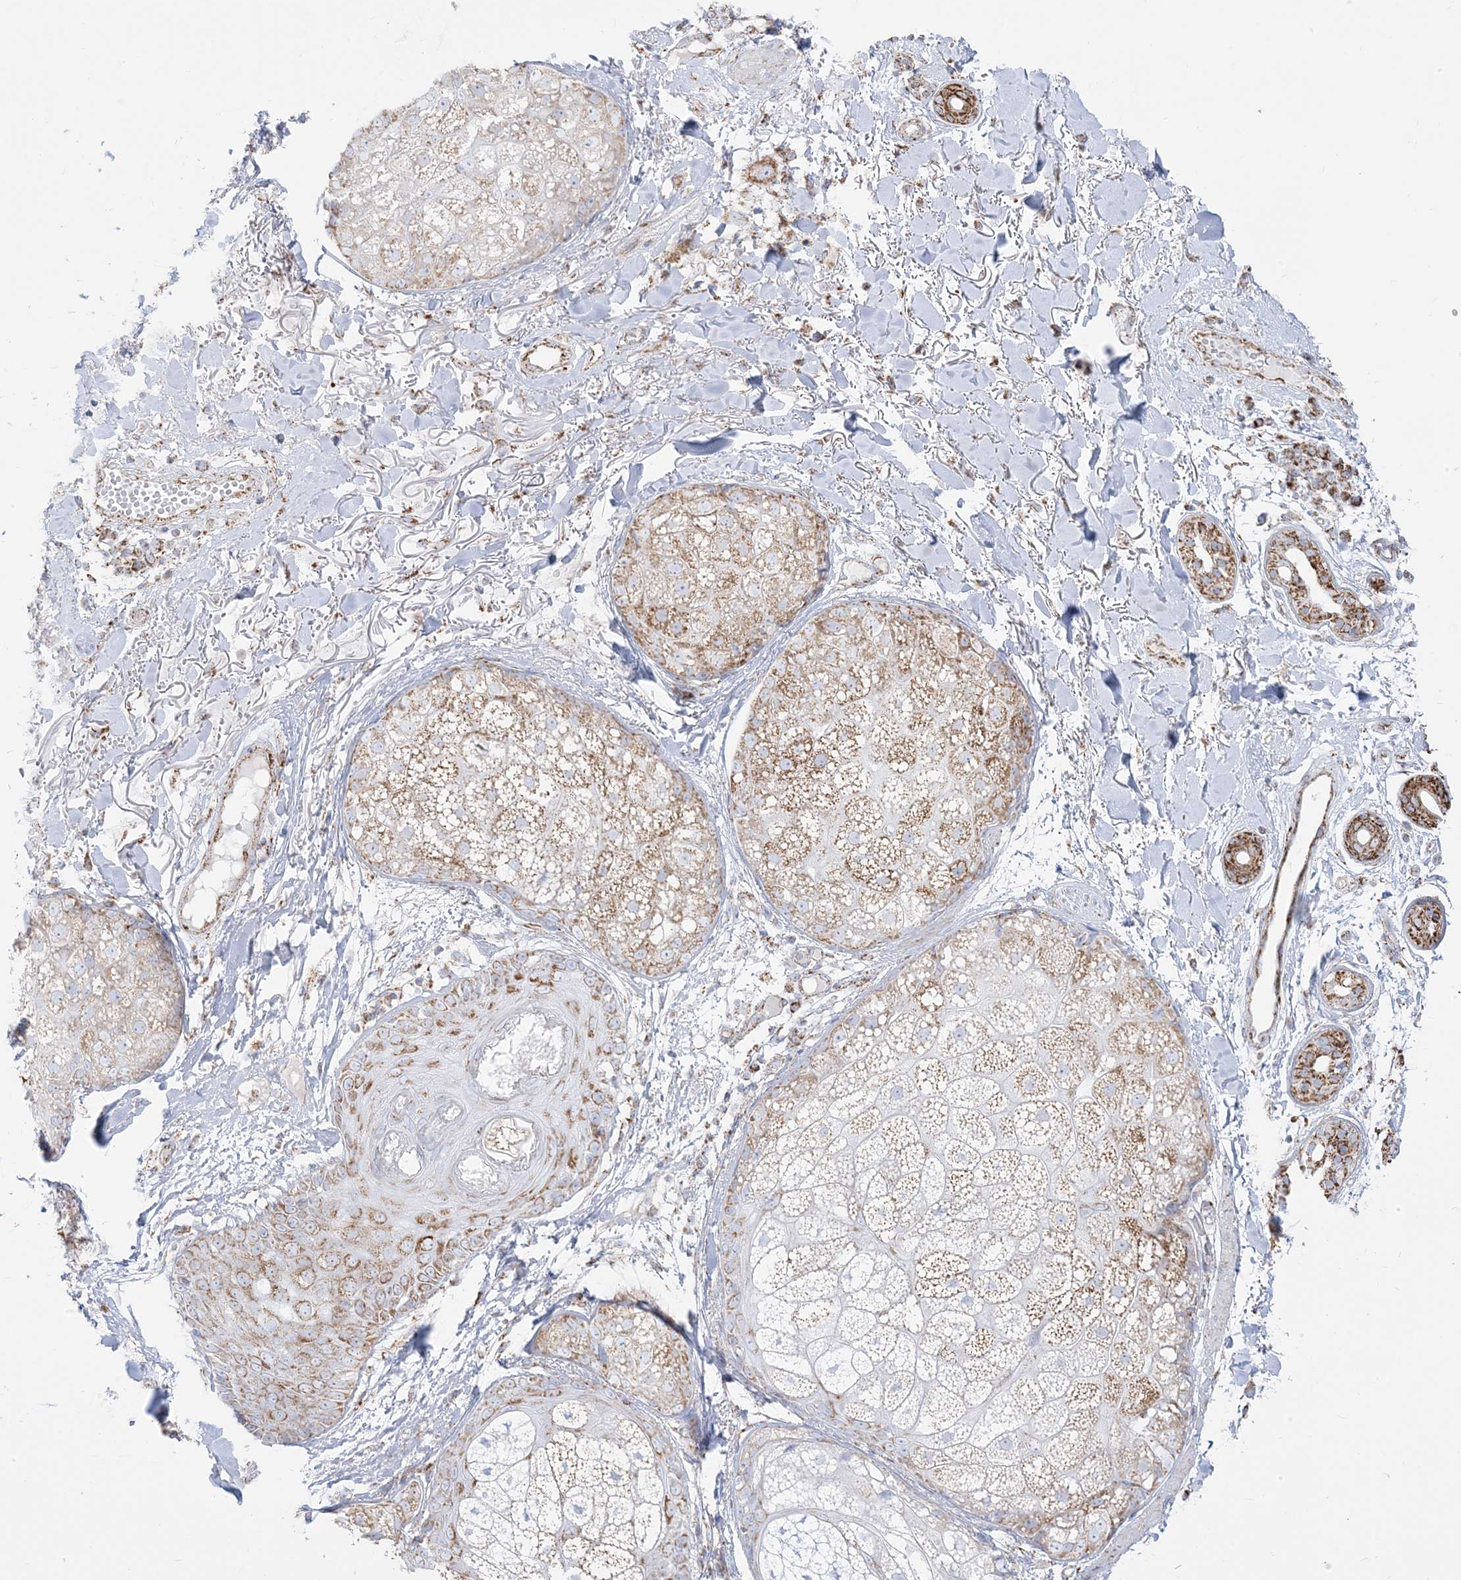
{"staining": {"intensity": "moderate", "quantity": ">75%", "location": "cytoplasmic/membranous"}, "tissue": "skin cancer", "cell_type": "Tumor cells", "image_type": "cancer", "snomed": [{"axis": "morphology", "description": "Basal cell carcinoma"}, {"axis": "topography", "description": "Skin"}], "caption": "Moderate cytoplasmic/membranous staining for a protein is appreciated in approximately >75% of tumor cells of skin basal cell carcinoma using immunohistochemistry (IHC).", "gene": "PCCB", "patient": {"sex": "male", "age": 85}}